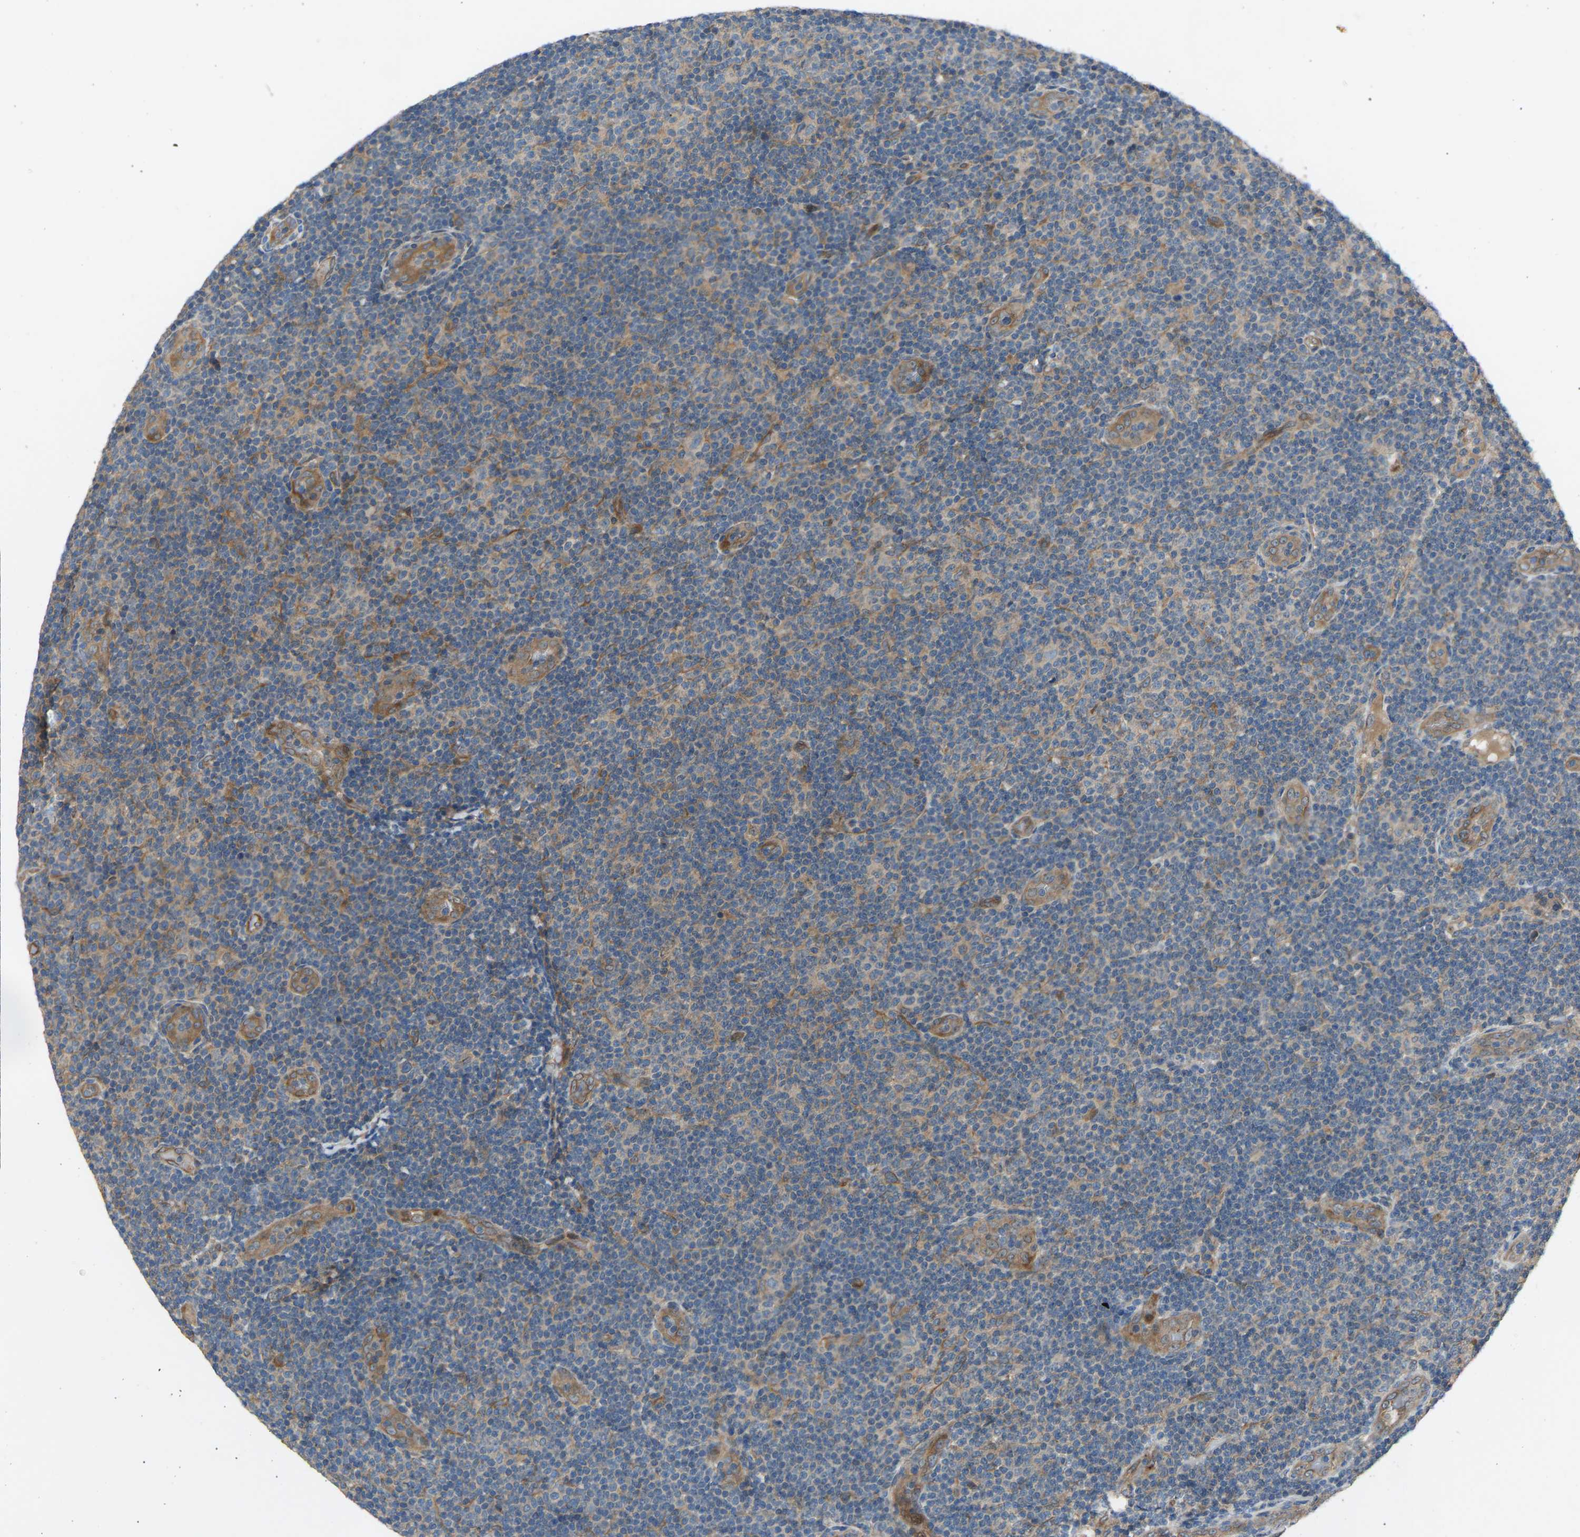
{"staining": {"intensity": "weak", "quantity": "25%-75%", "location": "cytoplasmic/membranous"}, "tissue": "lymphoma", "cell_type": "Tumor cells", "image_type": "cancer", "snomed": [{"axis": "morphology", "description": "Malignant lymphoma, non-Hodgkin's type, Low grade"}, {"axis": "topography", "description": "Lymph node"}], "caption": "Malignant lymphoma, non-Hodgkin's type (low-grade) stained with immunohistochemistry shows weak cytoplasmic/membranous staining in about 25%-75% of tumor cells.", "gene": "GAS2L1", "patient": {"sex": "male", "age": 83}}